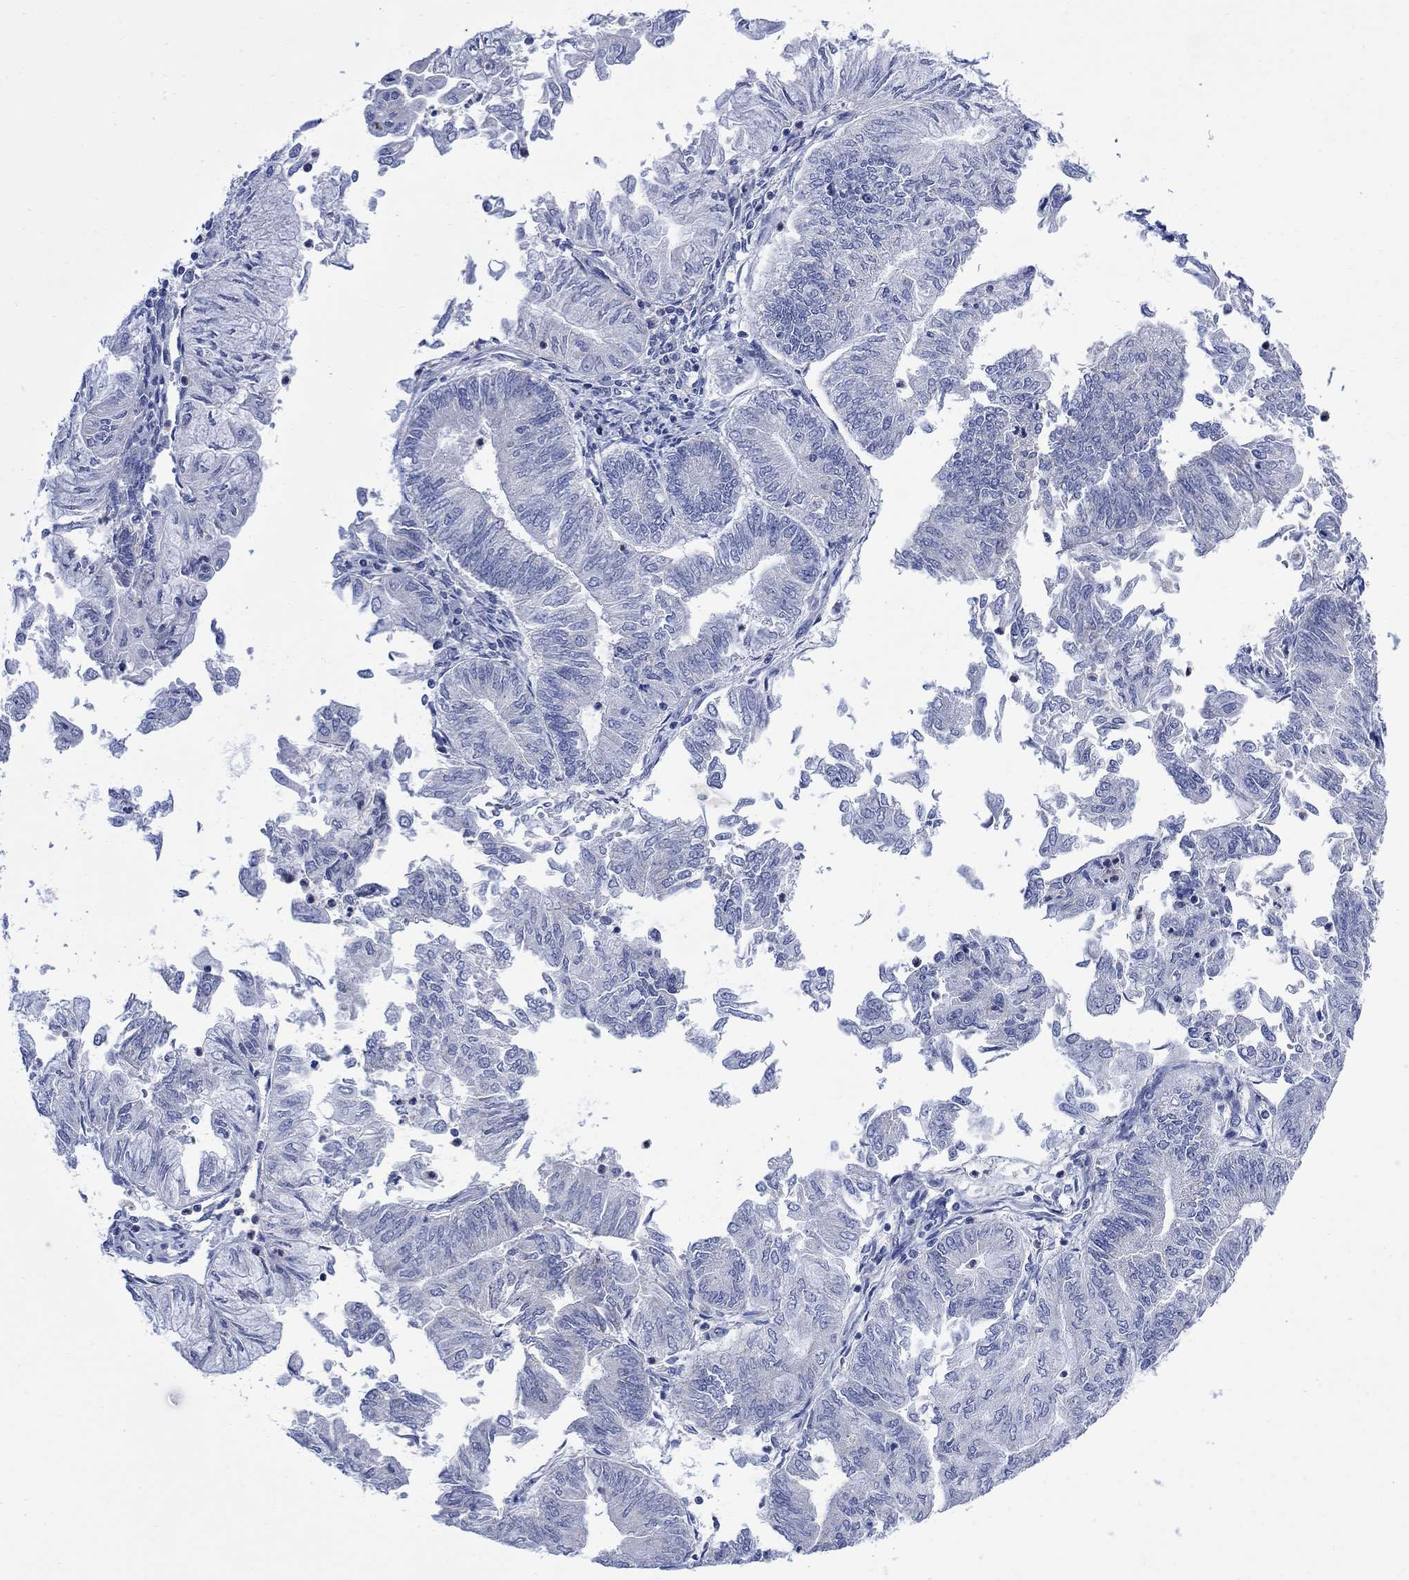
{"staining": {"intensity": "negative", "quantity": "none", "location": "none"}, "tissue": "endometrial cancer", "cell_type": "Tumor cells", "image_type": "cancer", "snomed": [{"axis": "morphology", "description": "Adenocarcinoma, NOS"}, {"axis": "topography", "description": "Endometrium"}], "caption": "IHC histopathology image of neoplastic tissue: human endometrial cancer (adenocarcinoma) stained with DAB (3,3'-diaminobenzidine) shows no significant protein expression in tumor cells.", "gene": "FBP2", "patient": {"sex": "female", "age": 59}}